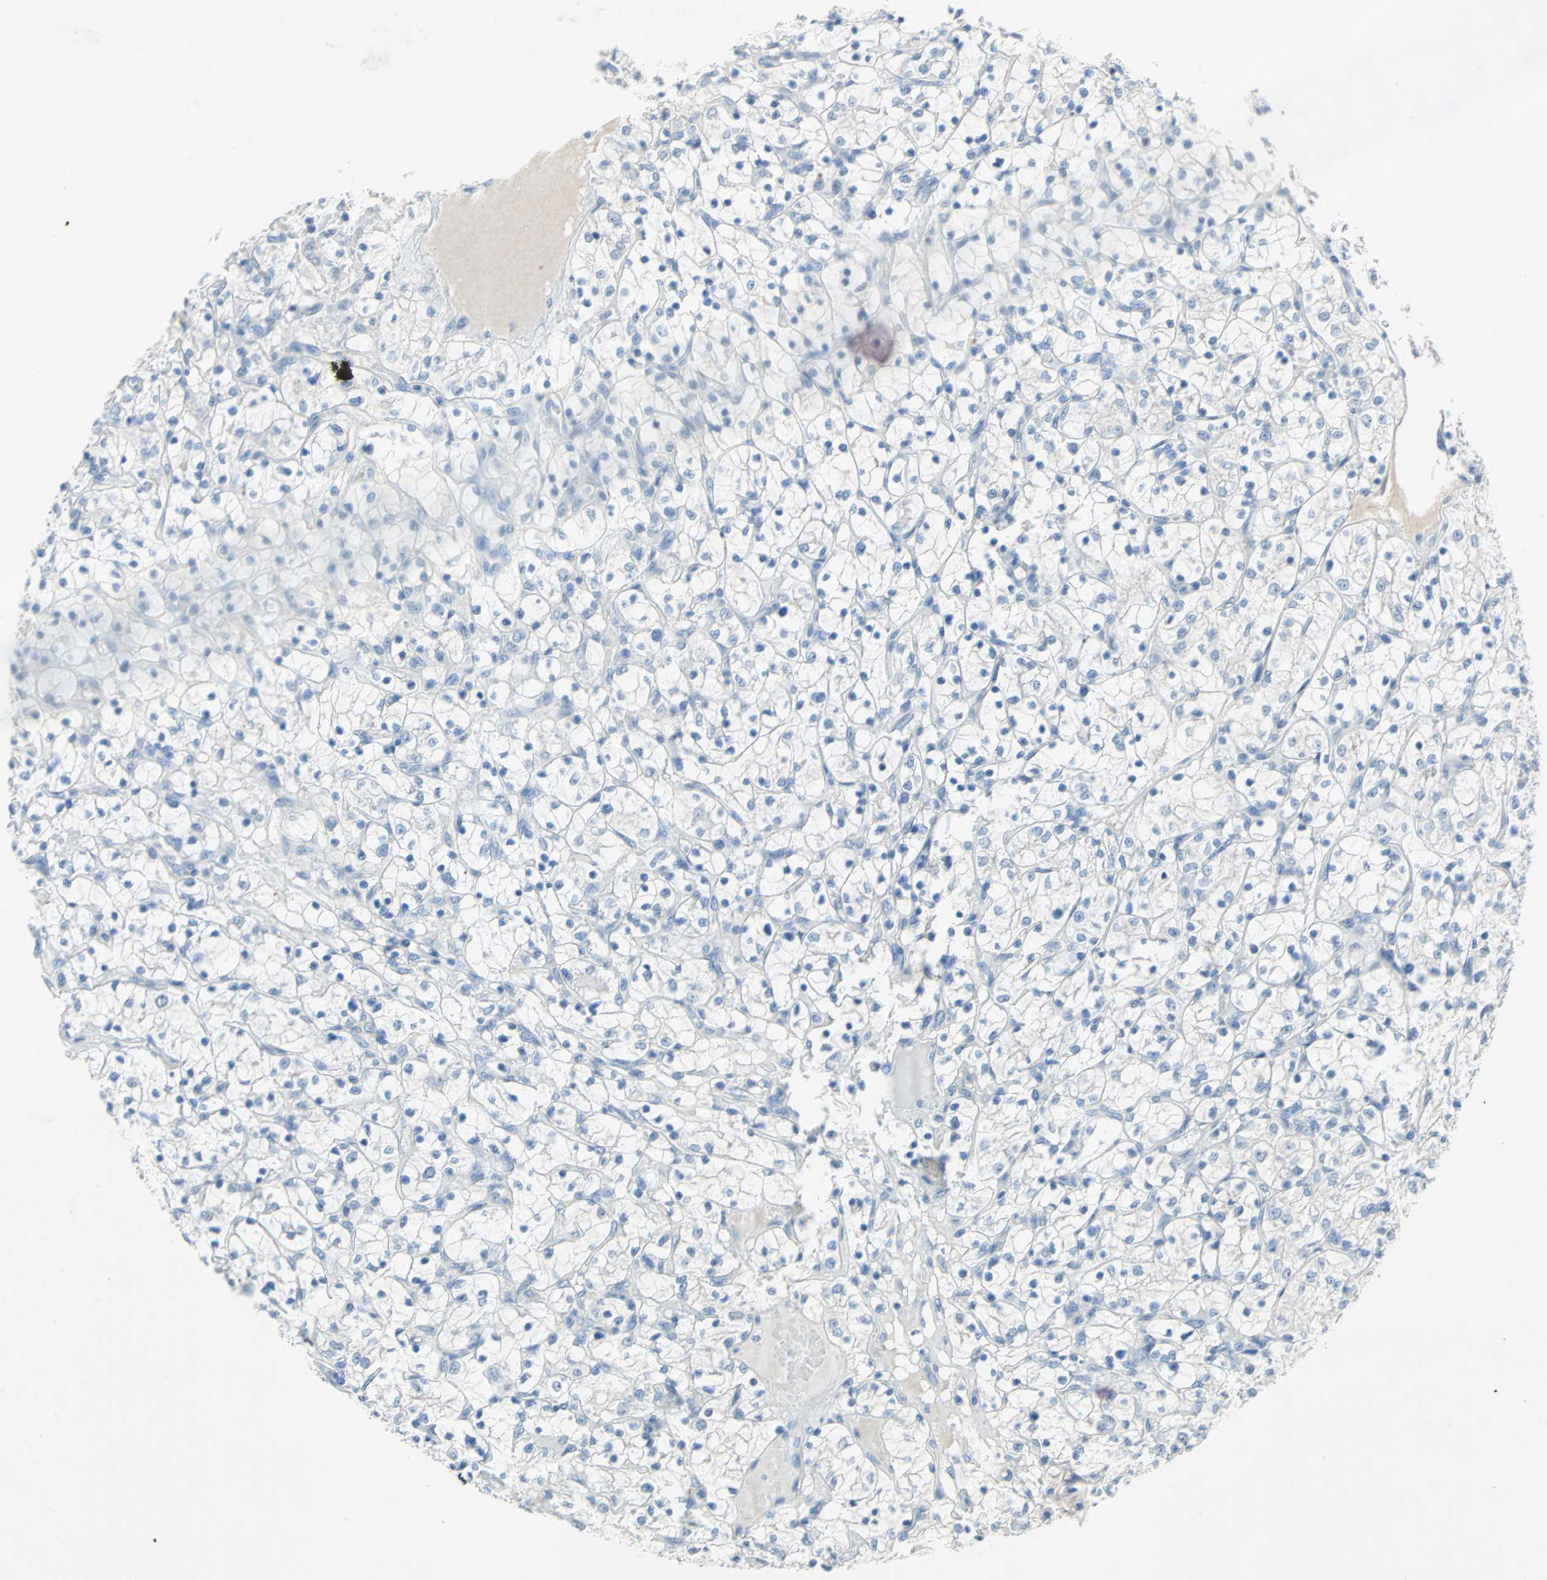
{"staining": {"intensity": "negative", "quantity": "none", "location": "none"}, "tissue": "renal cancer", "cell_type": "Tumor cells", "image_type": "cancer", "snomed": [{"axis": "morphology", "description": "Adenocarcinoma, NOS"}, {"axis": "topography", "description": "Kidney"}], "caption": "This is an immunohistochemistry image of renal cancer (adenocarcinoma). There is no expression in tumor cells.", "gene": "PCDHB2", "patient": {"sex": "female", "age": 69}}